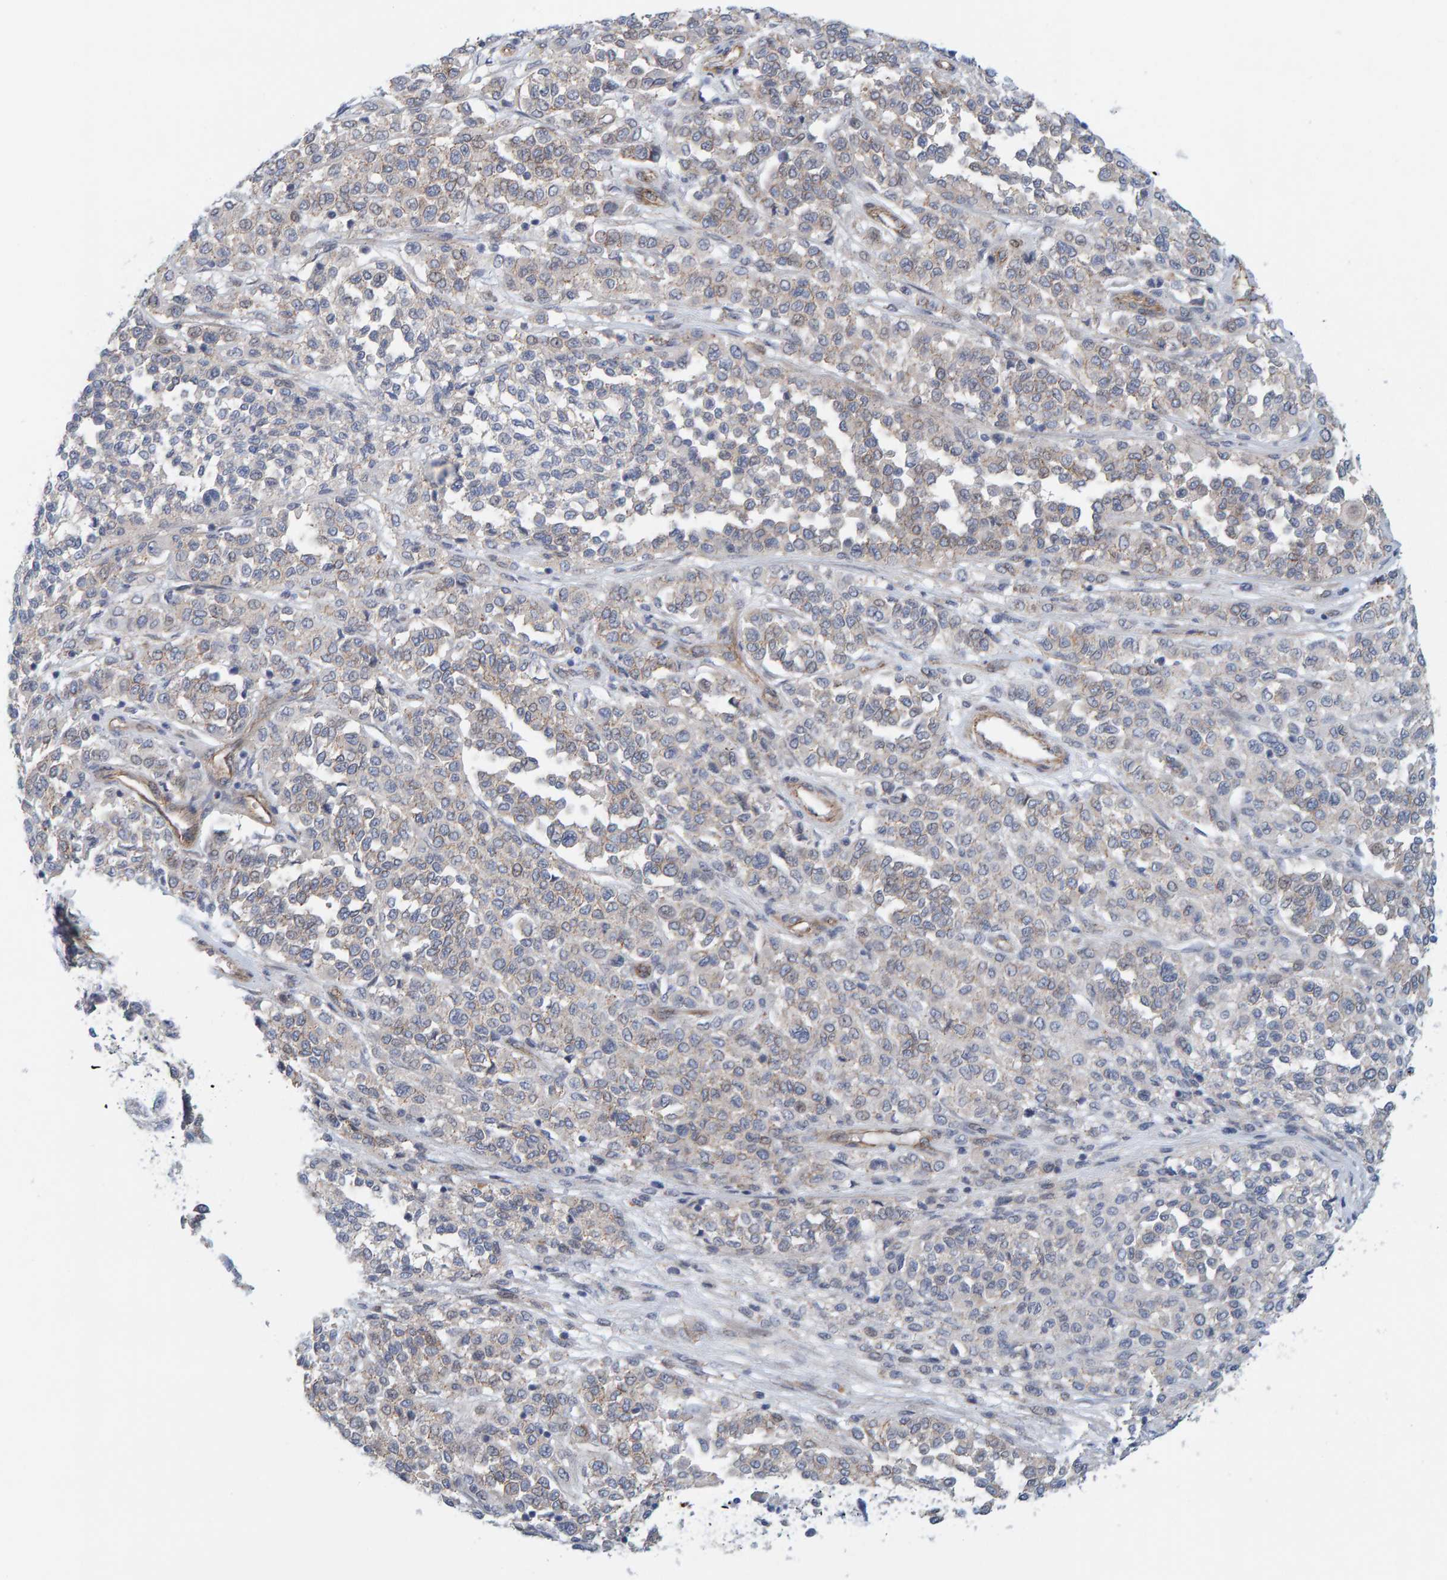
{"staining": {"intensity": "negative", "quantity": "none", "location": "none"}, "tissue": "melanoma", "cell_type": "Tumor cells", "image_type": "cancer", "snomed": [{"axis": "morphology", "description": "Malignant melanoma, Metastatic site"}, {"axis": "topography", "description": "Pancreas"}], "caption": "The photomicrograph reveals no significant positivity in tumor cells of melanoma.", "gene": "KRBA2", "patient": {"sex": "female", "age": 30}}